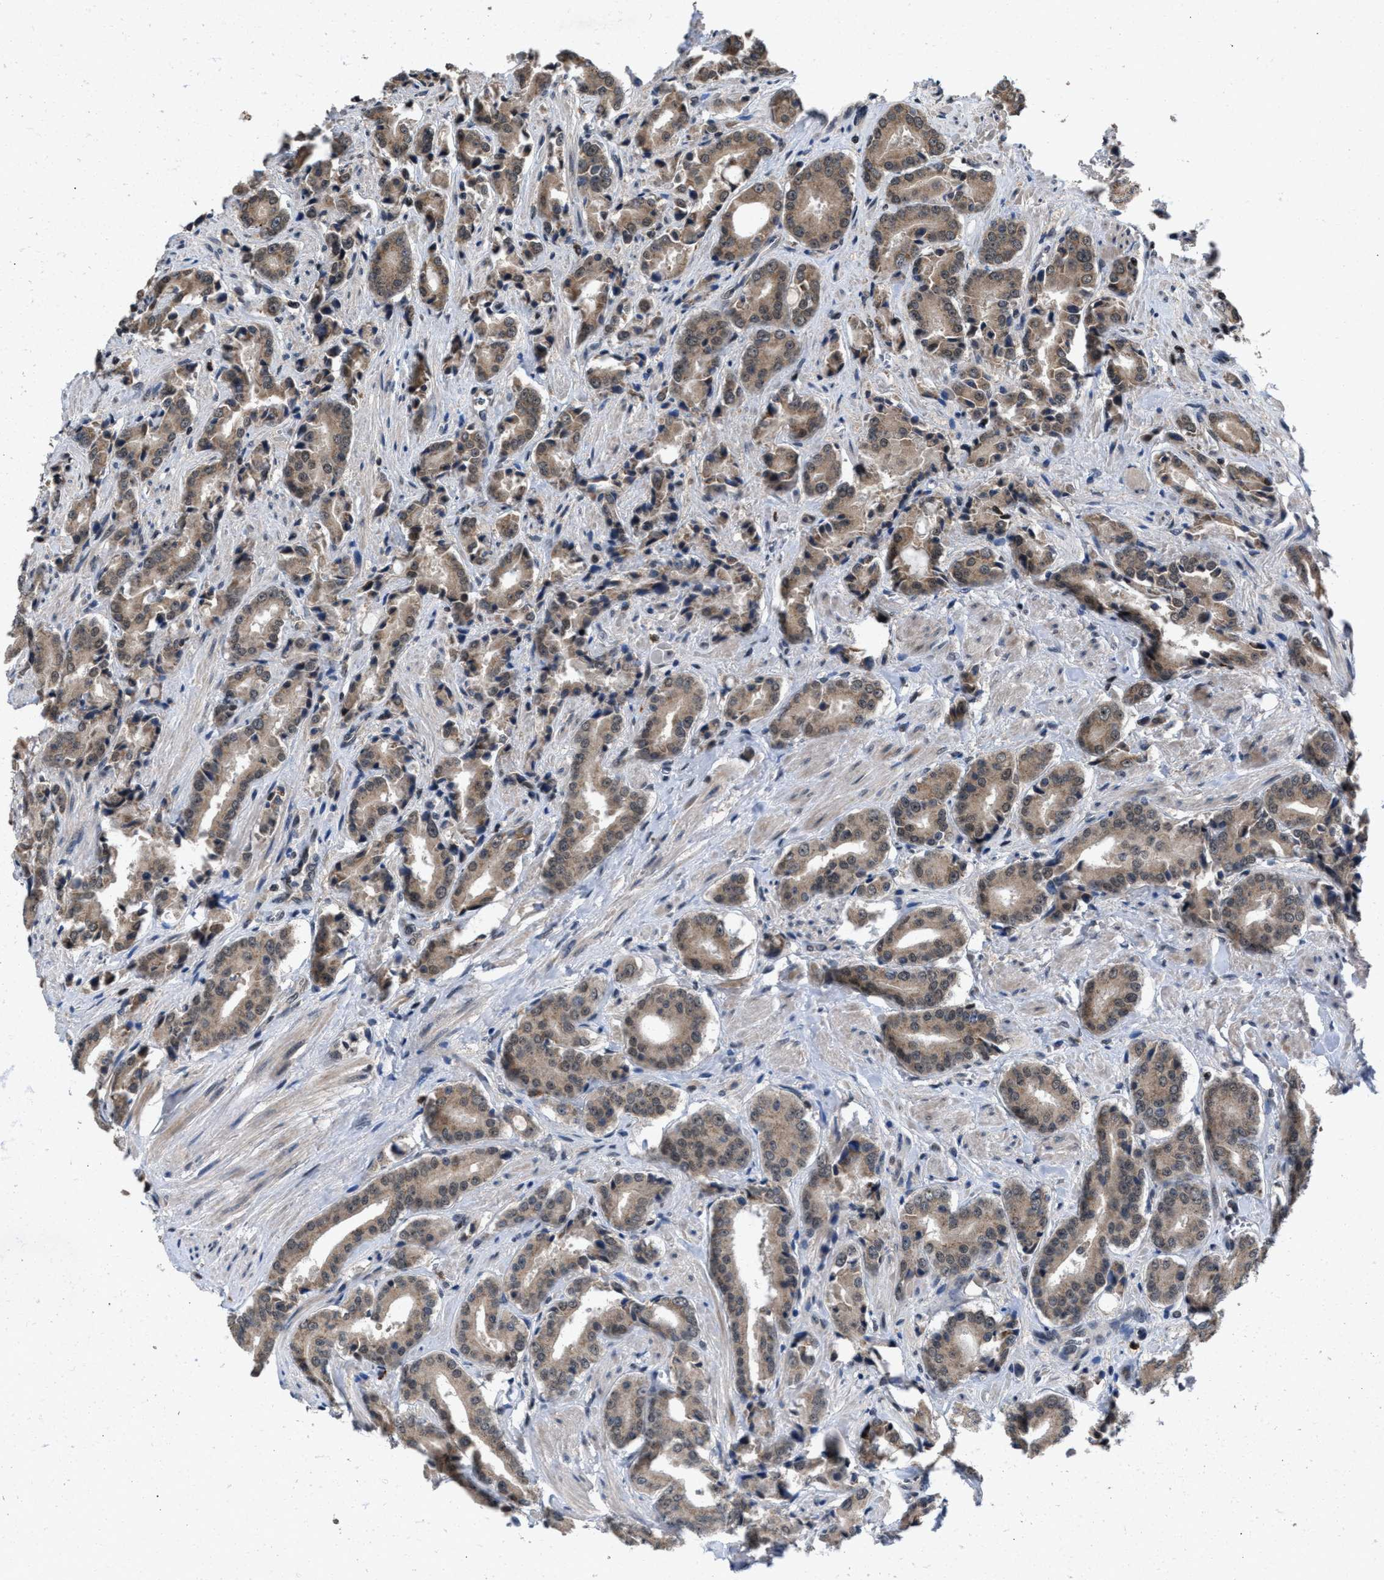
{"staining": {"intensity": "weak", "quantity": ">75%", "location": "cytoplasmic/membranous"}, "tissue": "prostate cancer", "cell_type": "Tumor cells", "image_type": "cancer", "snomed": [{"axis": "morphology", "description": "Adenocarcinoma, High grade"}, {"axis": "topography", "description": "Prostate"}], "caption": "Brown immunohistochemical staining in human prostate cancer exhibits weak cytoplasmic/membranous positivity in approximately >75% of tumor cells.", "gene": "C9orf78", "patient": {"sex": "male", "age": 71}}